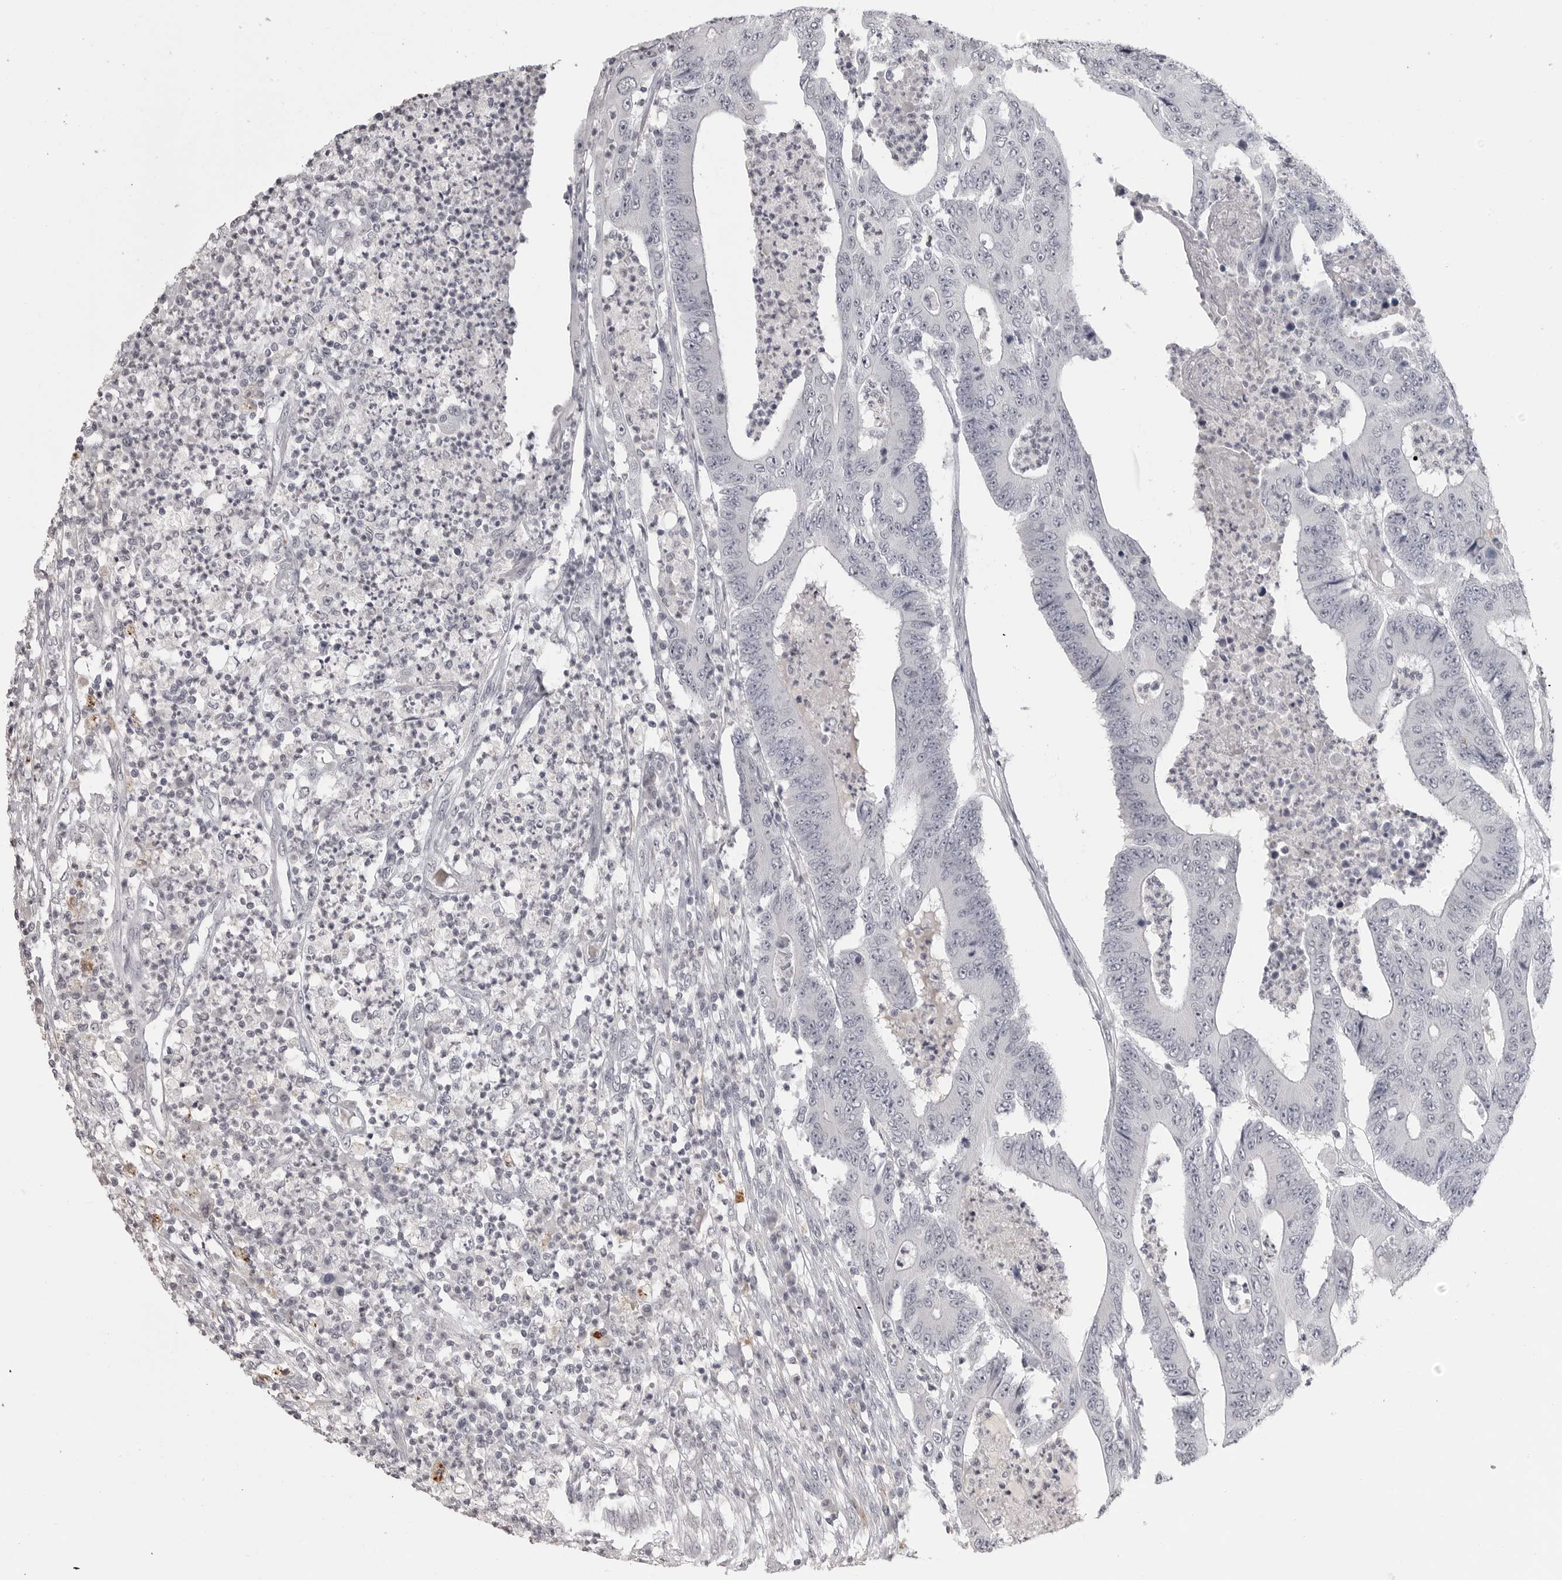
{"staining": {"intensity": "negative", "quantity": "none", "location": "none"}, "tissue": "colorectal cancer", "cell_type": "Tumor cells", "image_type": "cancer", "snomed": [{"axis": "morphology", "description": "Adenocarcinoma, NOS"}, {"axis": "topography", "description": "Colon"}], "caption": "Immunohistochemical staining of human adenocarcinoma (colorectal) reveals no significant positivity in tumor cells. (DAB IHC with hematoxylin counter stain).", "gene": "PRSS1", "patient": {"sex": "male", "age": 83}}